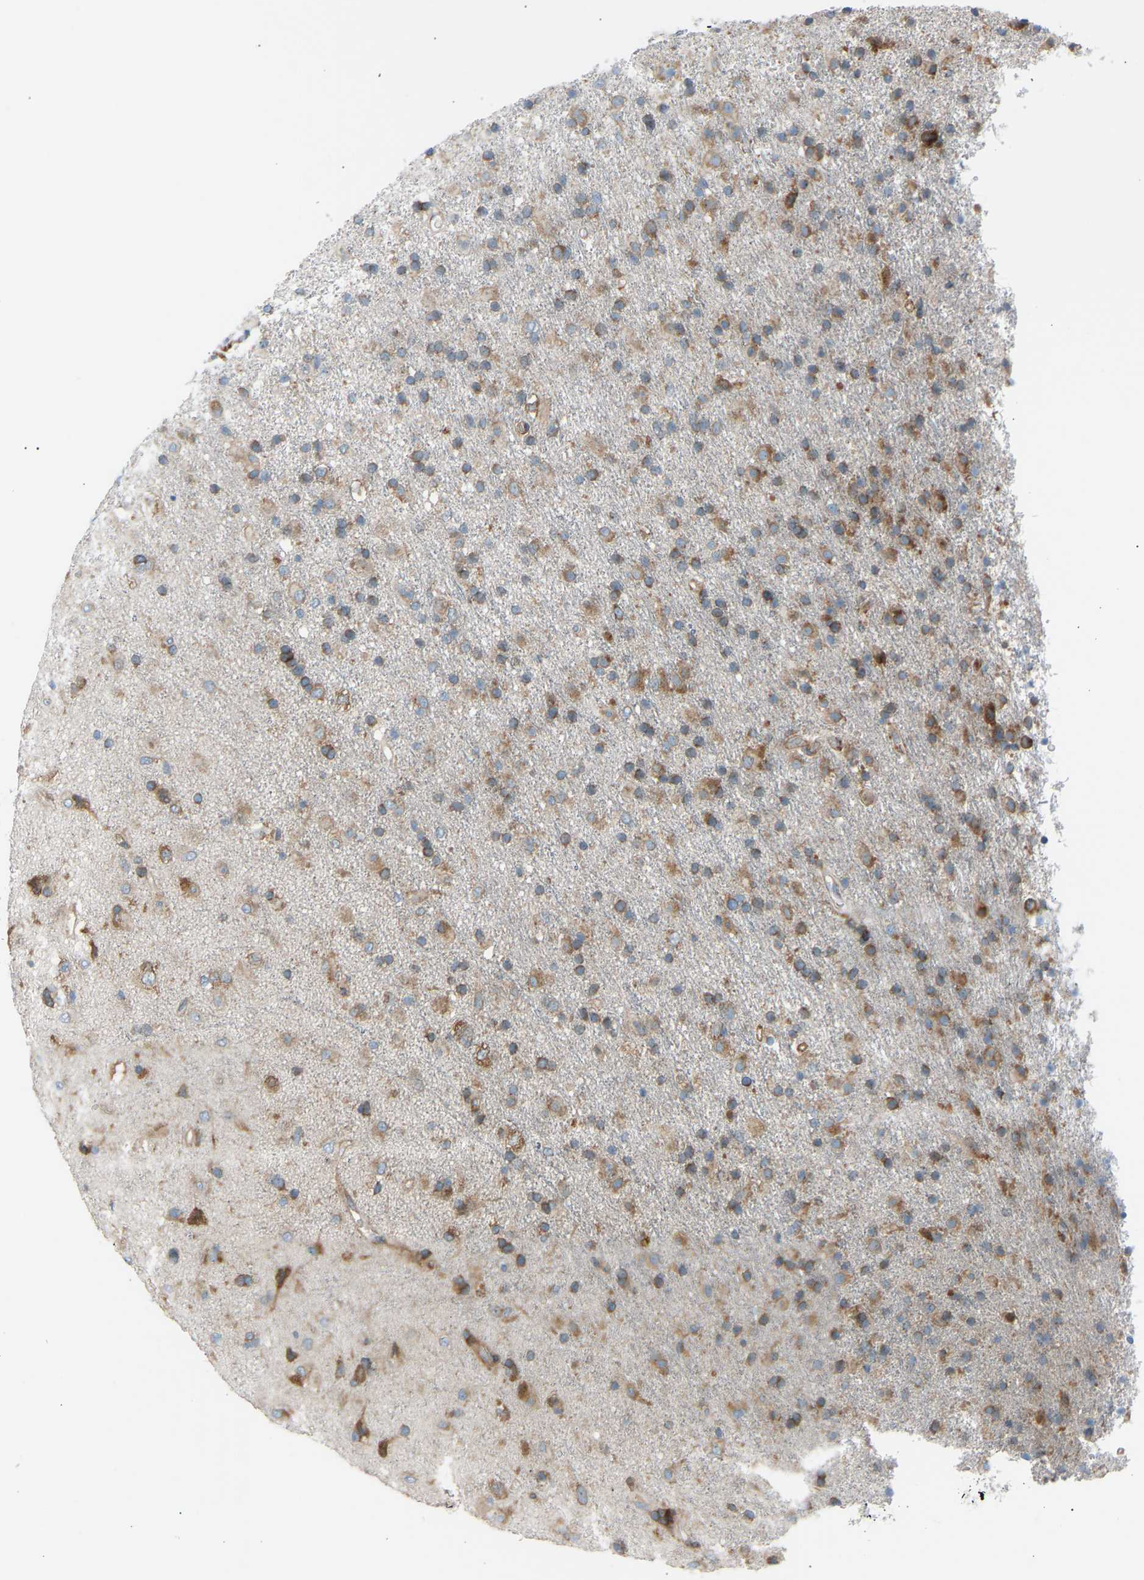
{"staining": {"intensity": "moderate", "quantity": ">75%", "location": "cytoplasmic/membranous"}, "tissue": "glioma", "cell_type": "Tumor cells", "image_type": "cancer", "snomed": [{"axis": "morphology", "description": "Glioma, malignant, Low grade"}, {"axis": "topography", "description": "Brain"}], "caption": "This is a photomicrograph of immunohistochemistry (IHC) staining of glioma, which shows moderate expression in the cytoplasmic/membranous of tumor cells.", "gene": "VPS41", "patient": {"sex": "male", "age": 65}}